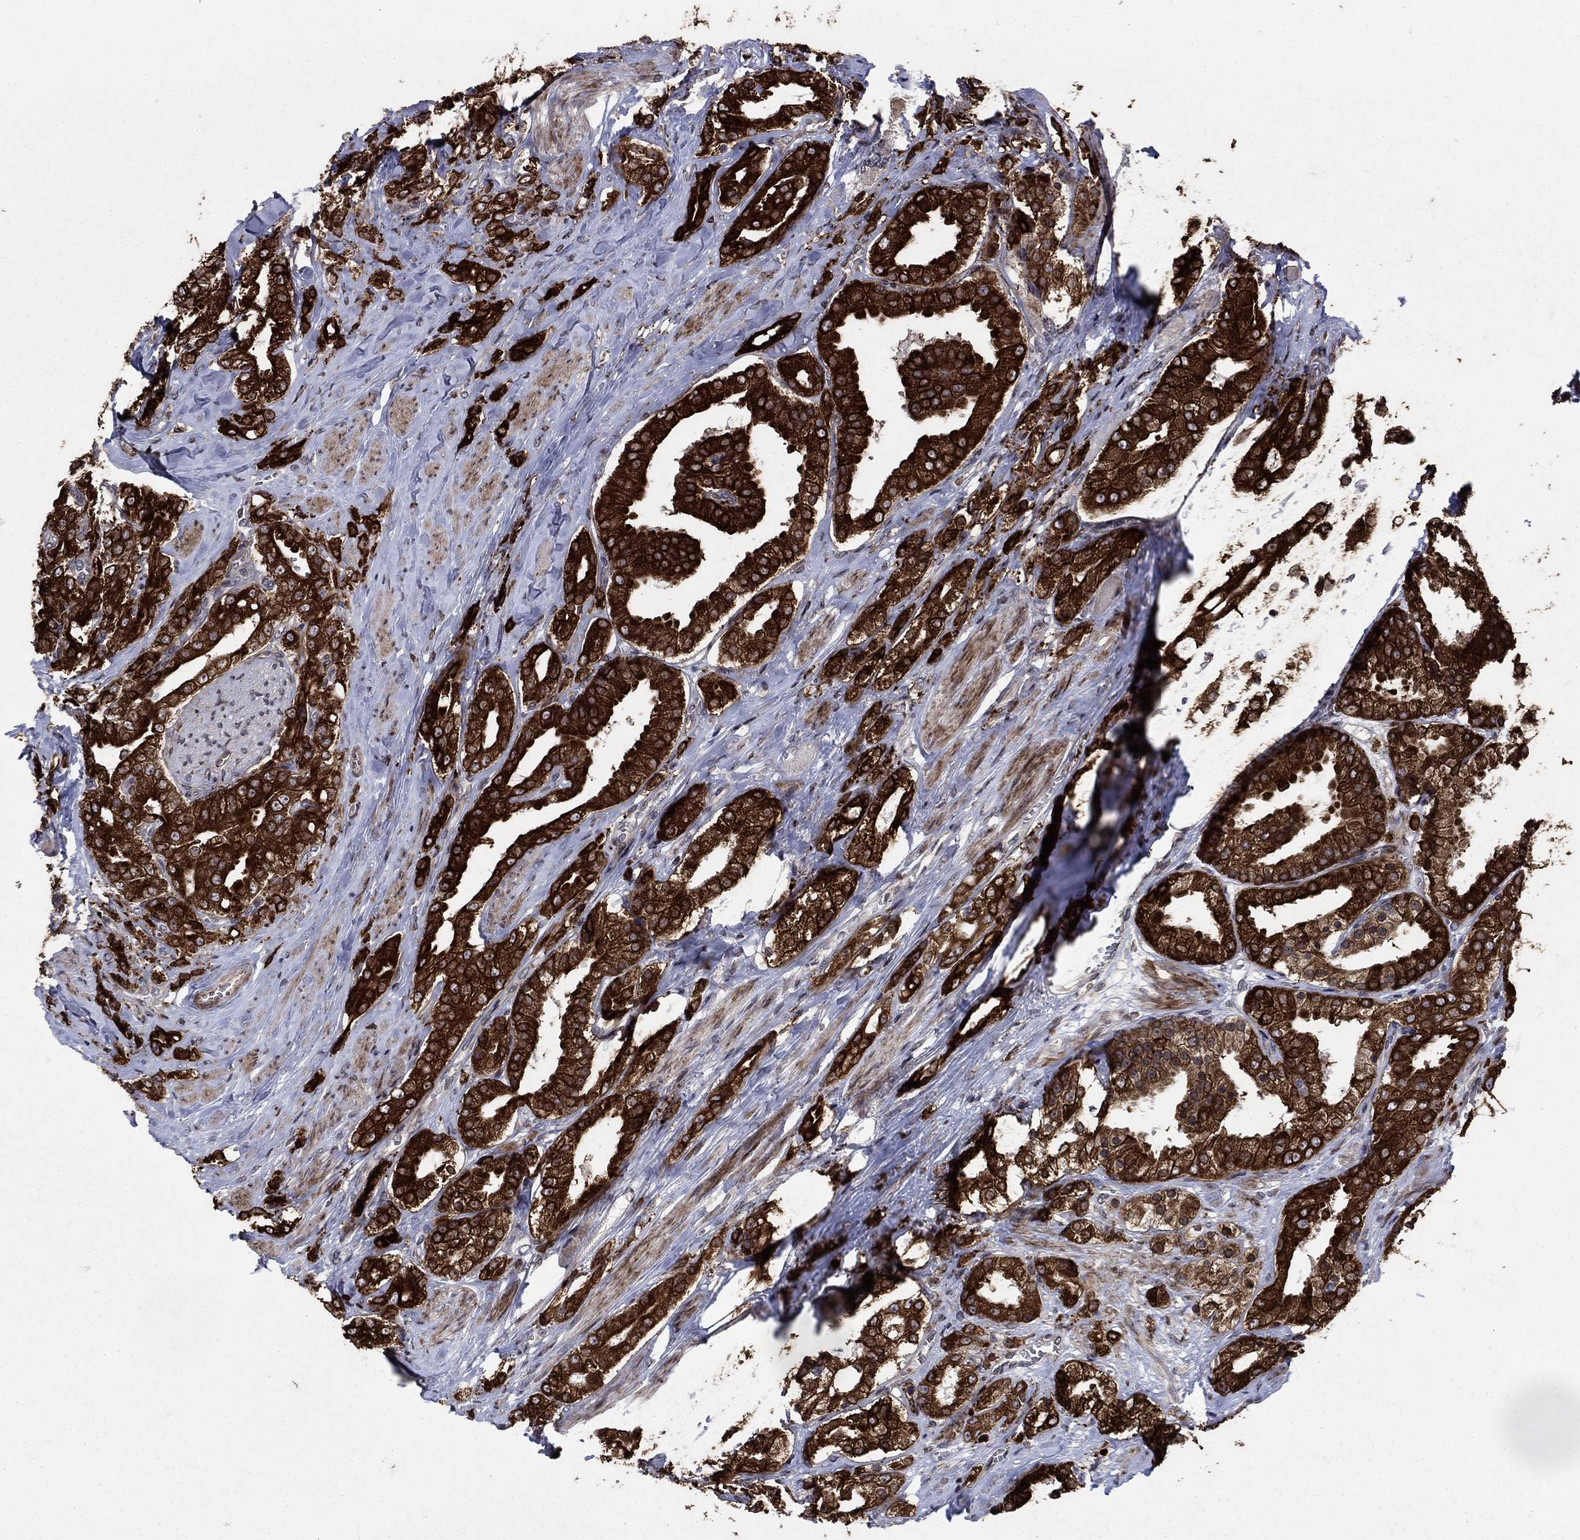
{"staining": {"intensity": "strong", "quantity": ">75%", "location": "cytoplasmic/membranous"}, "tissue": "prostate cancer", "cell_type": "Tumor cells", "image_type": "cancer", "snomed": [{"axis": "morphology", "description": "Adenocarcinoma, NOS"}, {"axis": "topography", "description": "Prostate and seminal vesicle, NOS"}, {"axis": "topography", "description": "Prostate"}], "caption": "Prostate adenocarcinoma stained with DAB immunohistochemistry reveals high levels of strong cytoplasmic/membranous expression in about >75% of tumor cells.", "gene": "DHRS7", "patient": {"sex": "male", "age": 67}}